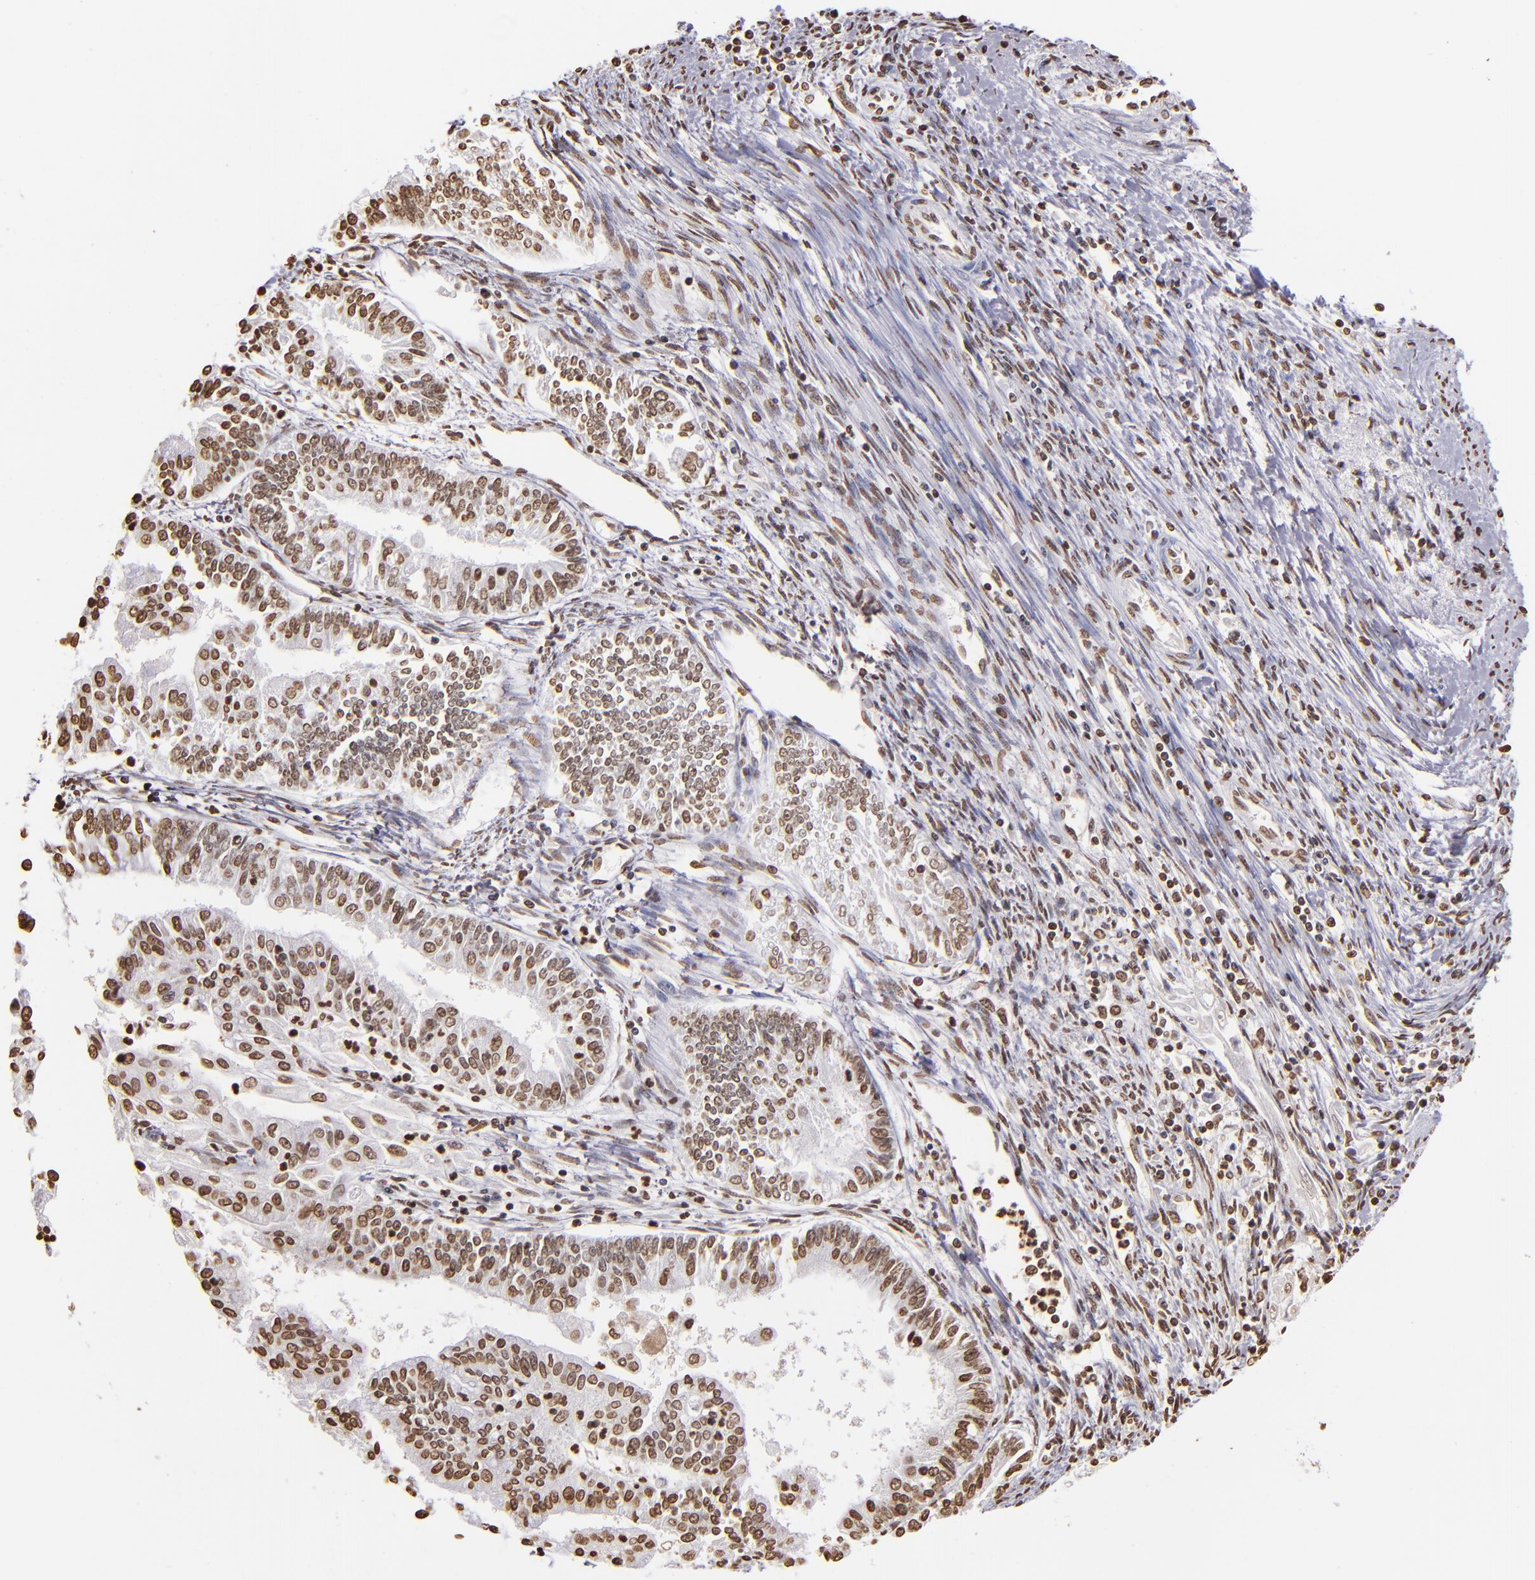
{"staining": {"intensity": "moderate", "quantity": ">75%", "location": "nuclear"}, "tissue": "endometrial cancer", "cell_type": "Tumor cells", "image_type": "cancer", "snomed": [{"axis": "morphology", "description": "Adenocarcinoma, NOS"}, {"axis": "topography", "description": "Endometrium"}], "caption": "Immunohistochemistry (IHC) photomicrograph of endometrial adenocarcinoma stained for a protein (brown), which exhibits medium levels of moderate nuclear staining in about >75% of tumor cells.", "gene": "LBX1", "patient": {"sex": "female", "age": 75}}